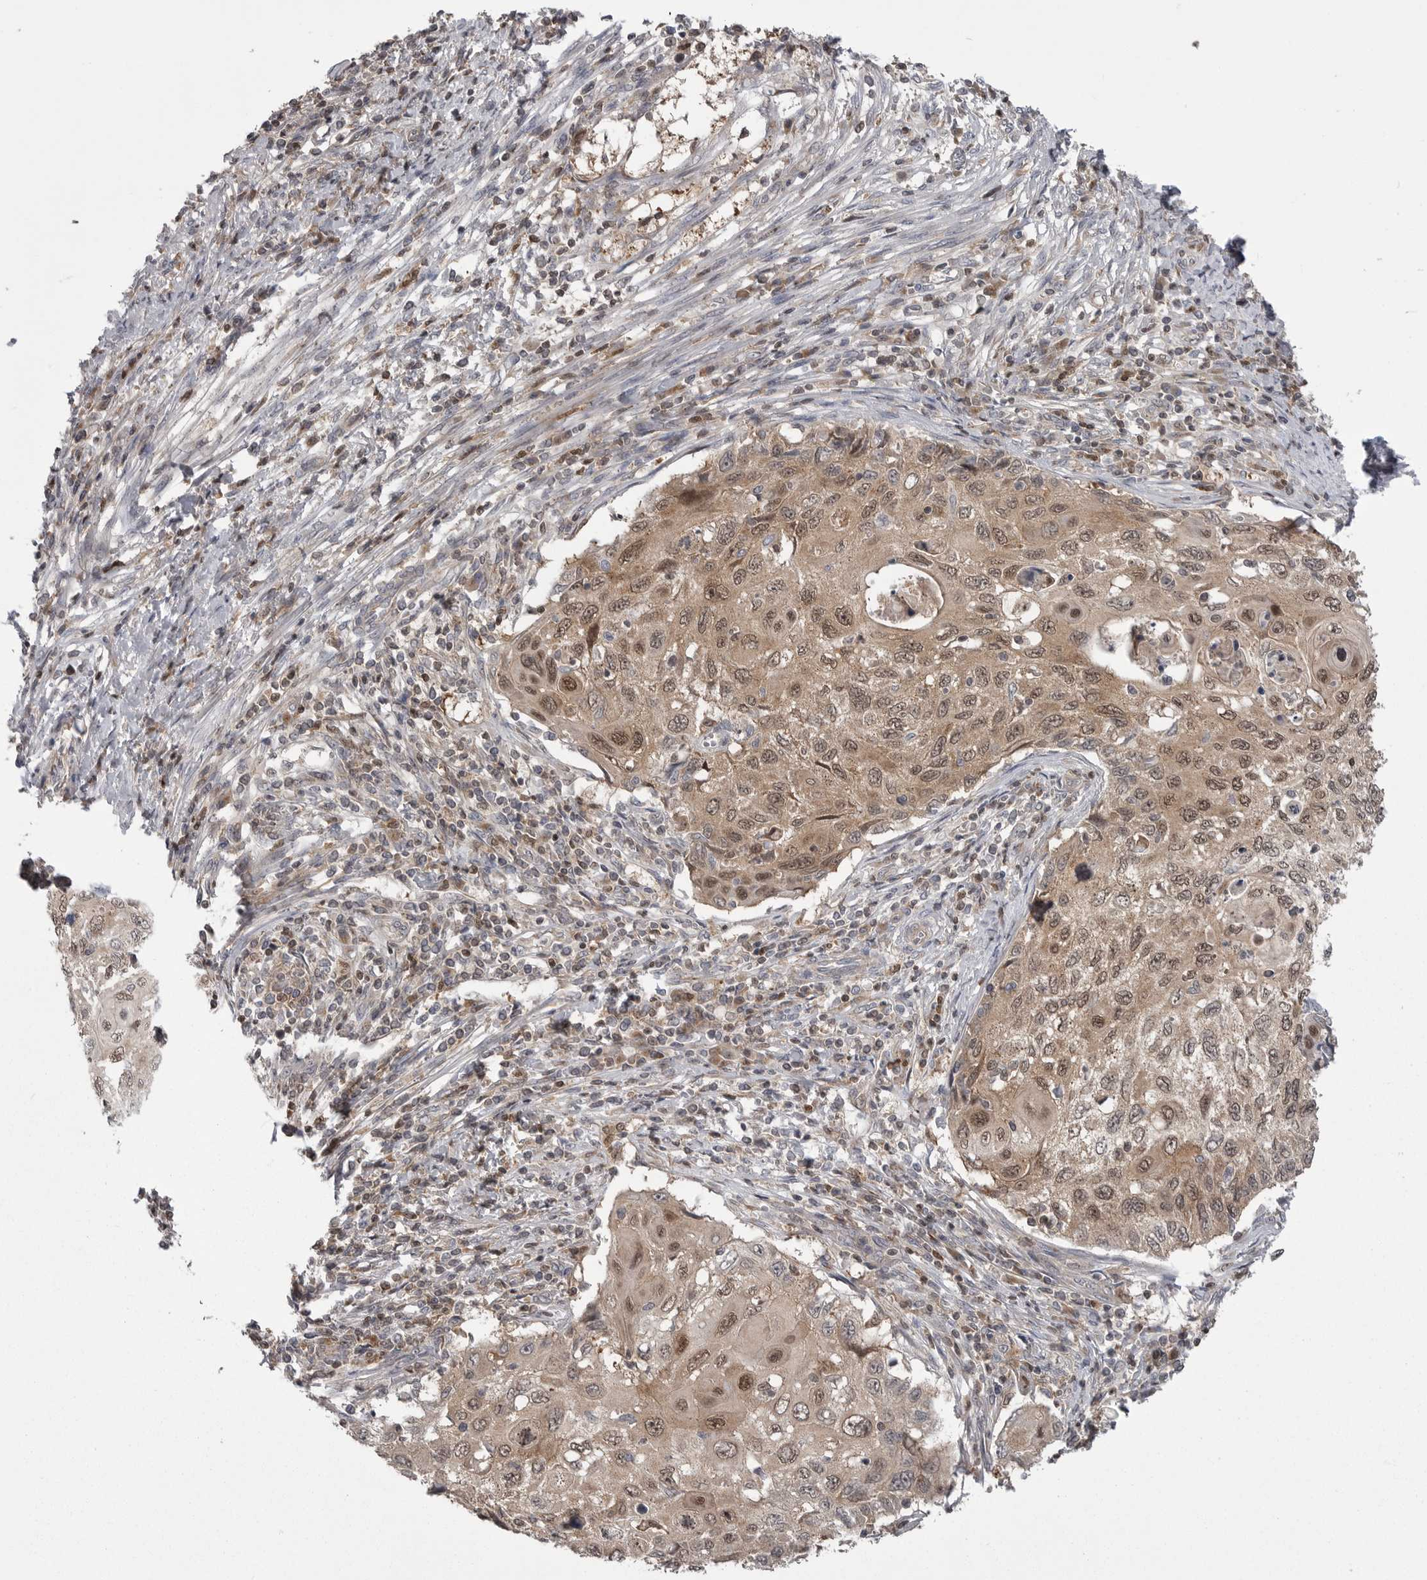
{"staining": {"intensity": "moderate", "quantity": ">75%", "location": "cytoplasmic/membranous,nuclear"}, "tissue": "cervical cancer", "cell_type": "Tumor cells", "image_type": "cancer", "snomed": [{"axis": "morphology", "description": "Squamous cell carcinoma, NOS"}, {"axis": "topography", "description": "Cervix"}], "caption": "The image exhibits immunohistochemical staining of cervical cancer. There is moderate cytoplasmic/membranous and nuclear staining is appreciated in about >75% of tumor cells.", "gene": "MAPK13", "patient": {"sex": "female", "age": 70}}